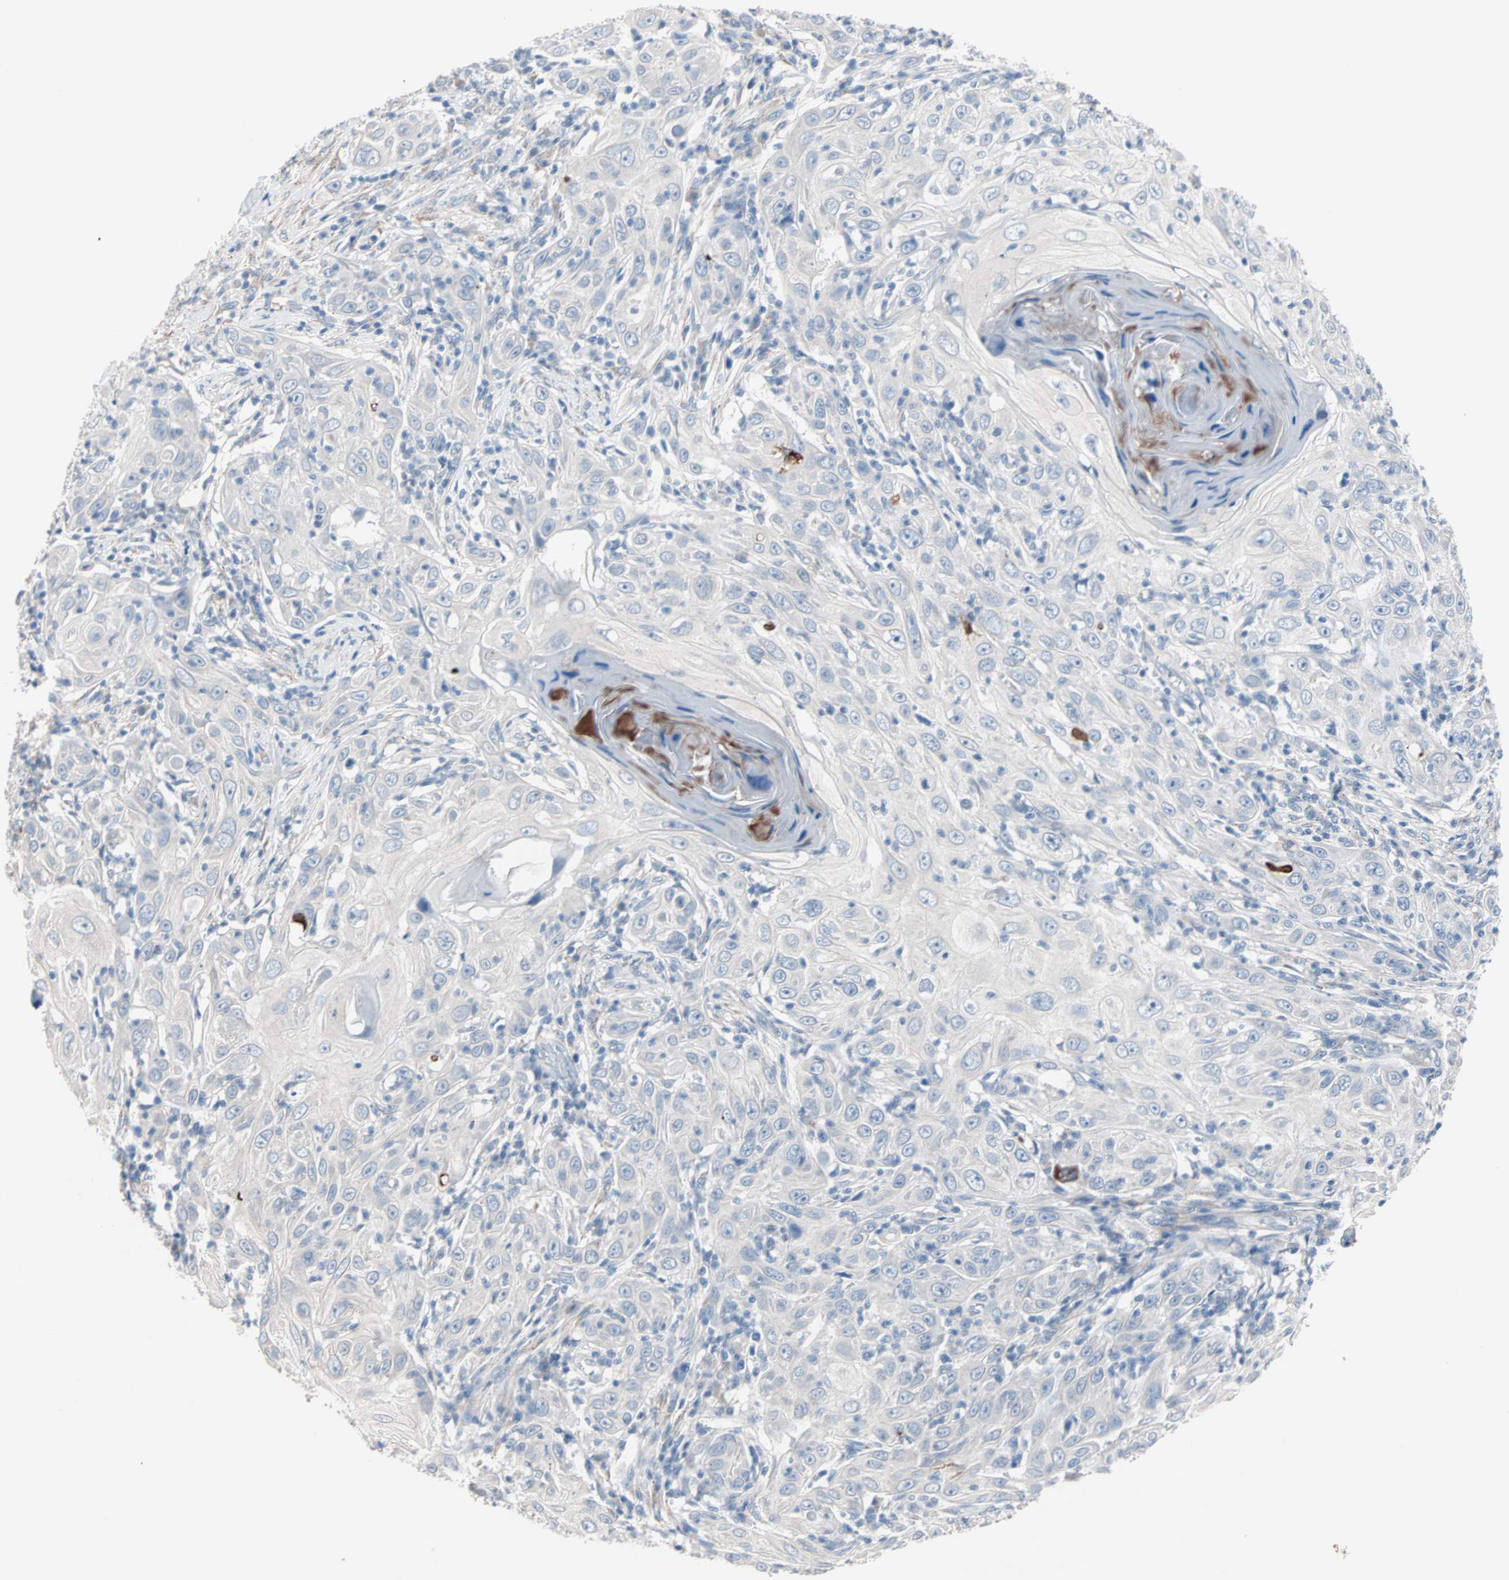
{"staining": {"intensity": "negative", "quantity": "none", "location": "none"}, "tissue": "skin cancer", "cell_type": "Tumor cells", "image_type": "cancer", "snomed": [{"axis": "morphology", "description": "Squamous cell carcinoma, NOS"}, {"axis": "topography", "description": "Skin"}], "caption": "This is an immunohistochemistry (IHC) histopathology image of human squamous cell carcinoma (skin). There is no positivity in tumor cells.", "gene": "ULBP1", "patient": {"sex": "female", "age": 88}}